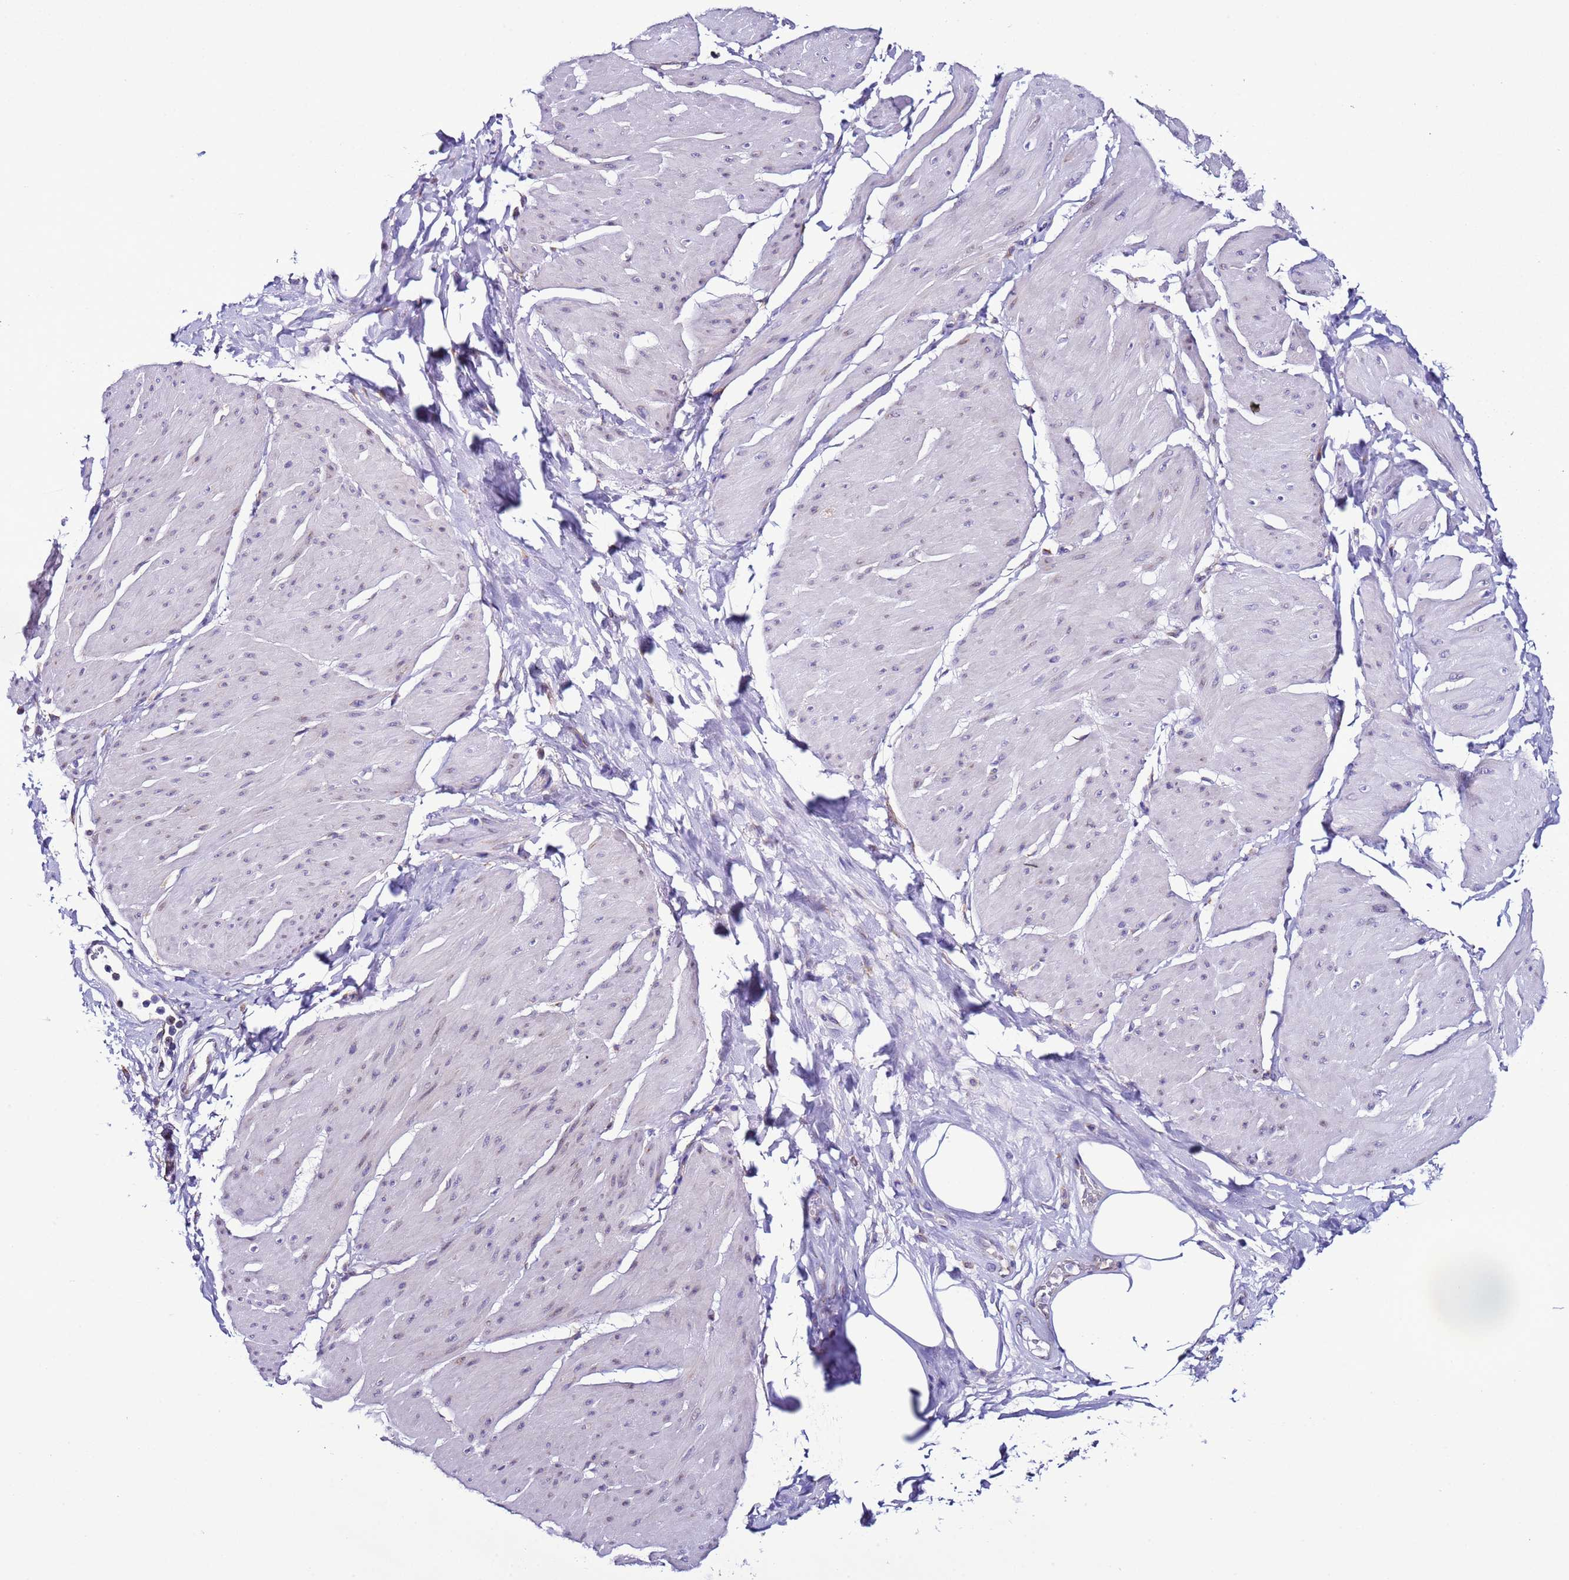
{"staining": {"intensity": "negative", "quantity": "none", "location": "none"}, "tissue": "smooth muscle", "cell_type": "Smooth muscle cells", "image_type": "normal", "snomed": [{"axis": "morphology", "description": "Urothelial carcinoma, High grade"}, {"axis": "topography", "description": "Urinary bladder"}], "caption": "Immunohistochemistry (IHC) image of benign human smooth muscle stained for a protein (brown), which displays no positivity in smooth muscle cells. Brightfield microscopy of immunohistochemistry stained with DAB (brown) and hematoxylin (blue), captured at high magnification.", "gene": "AHI1", "patient": {"sex": "male", "age": 46}}